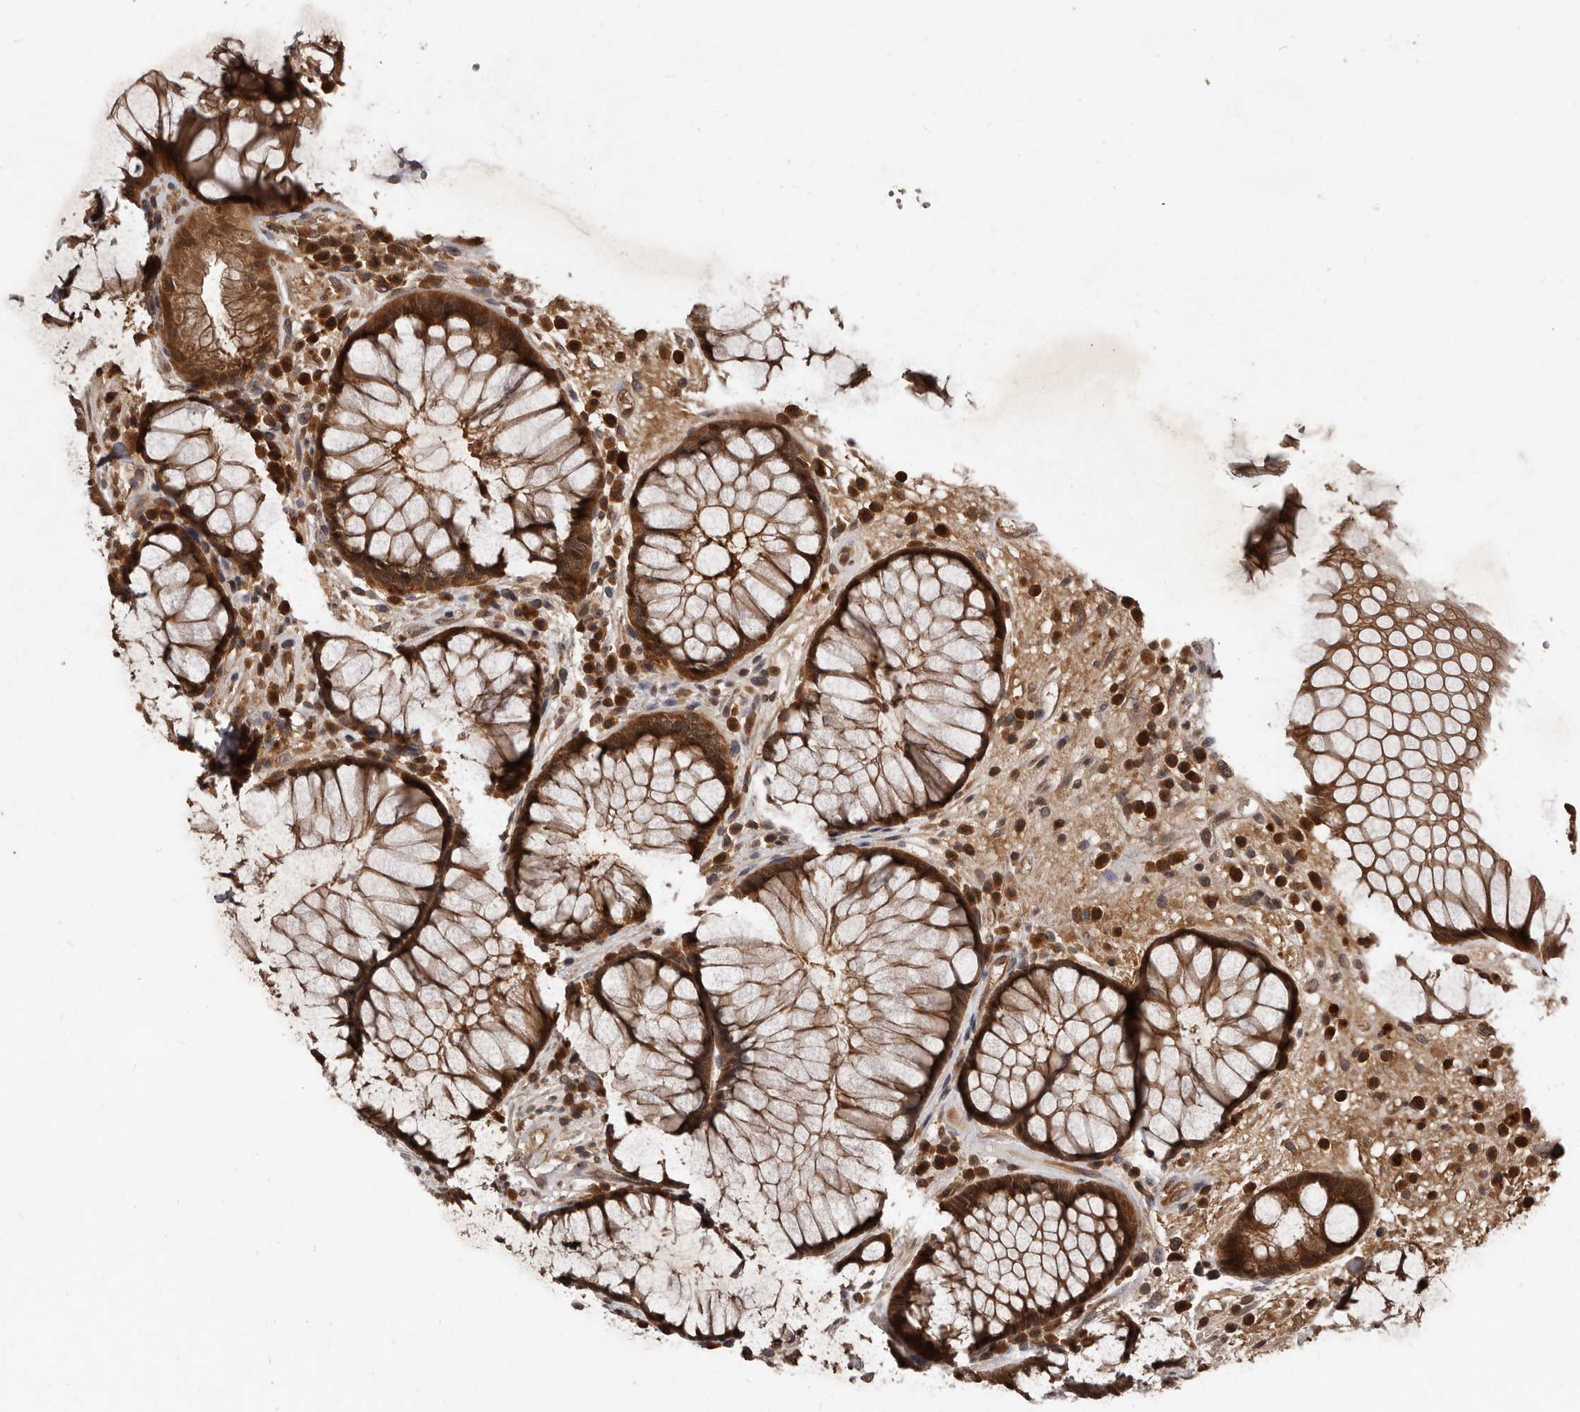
{"staining": {"intensity": "strong", "quantity": ">75%", "location": "cytoplasmic/membranous"}, "tissue": "rectum", "cell_type": "Glandular cells", "image_type": "normal", "snomed": [{"axis": "morphology", "description": "Normal tissue, NOS"}, {"axis": "topography", "description": "Rectum"}], "caption": "Brown immunohistochemical staining in normal rectum displays strong cytoplasmic/membranous staining in approximately >75% of glandular cells. Nuclei are stained in blue.", "gene": "PMVK", "patient": {"sex": "male", "age": 51}}